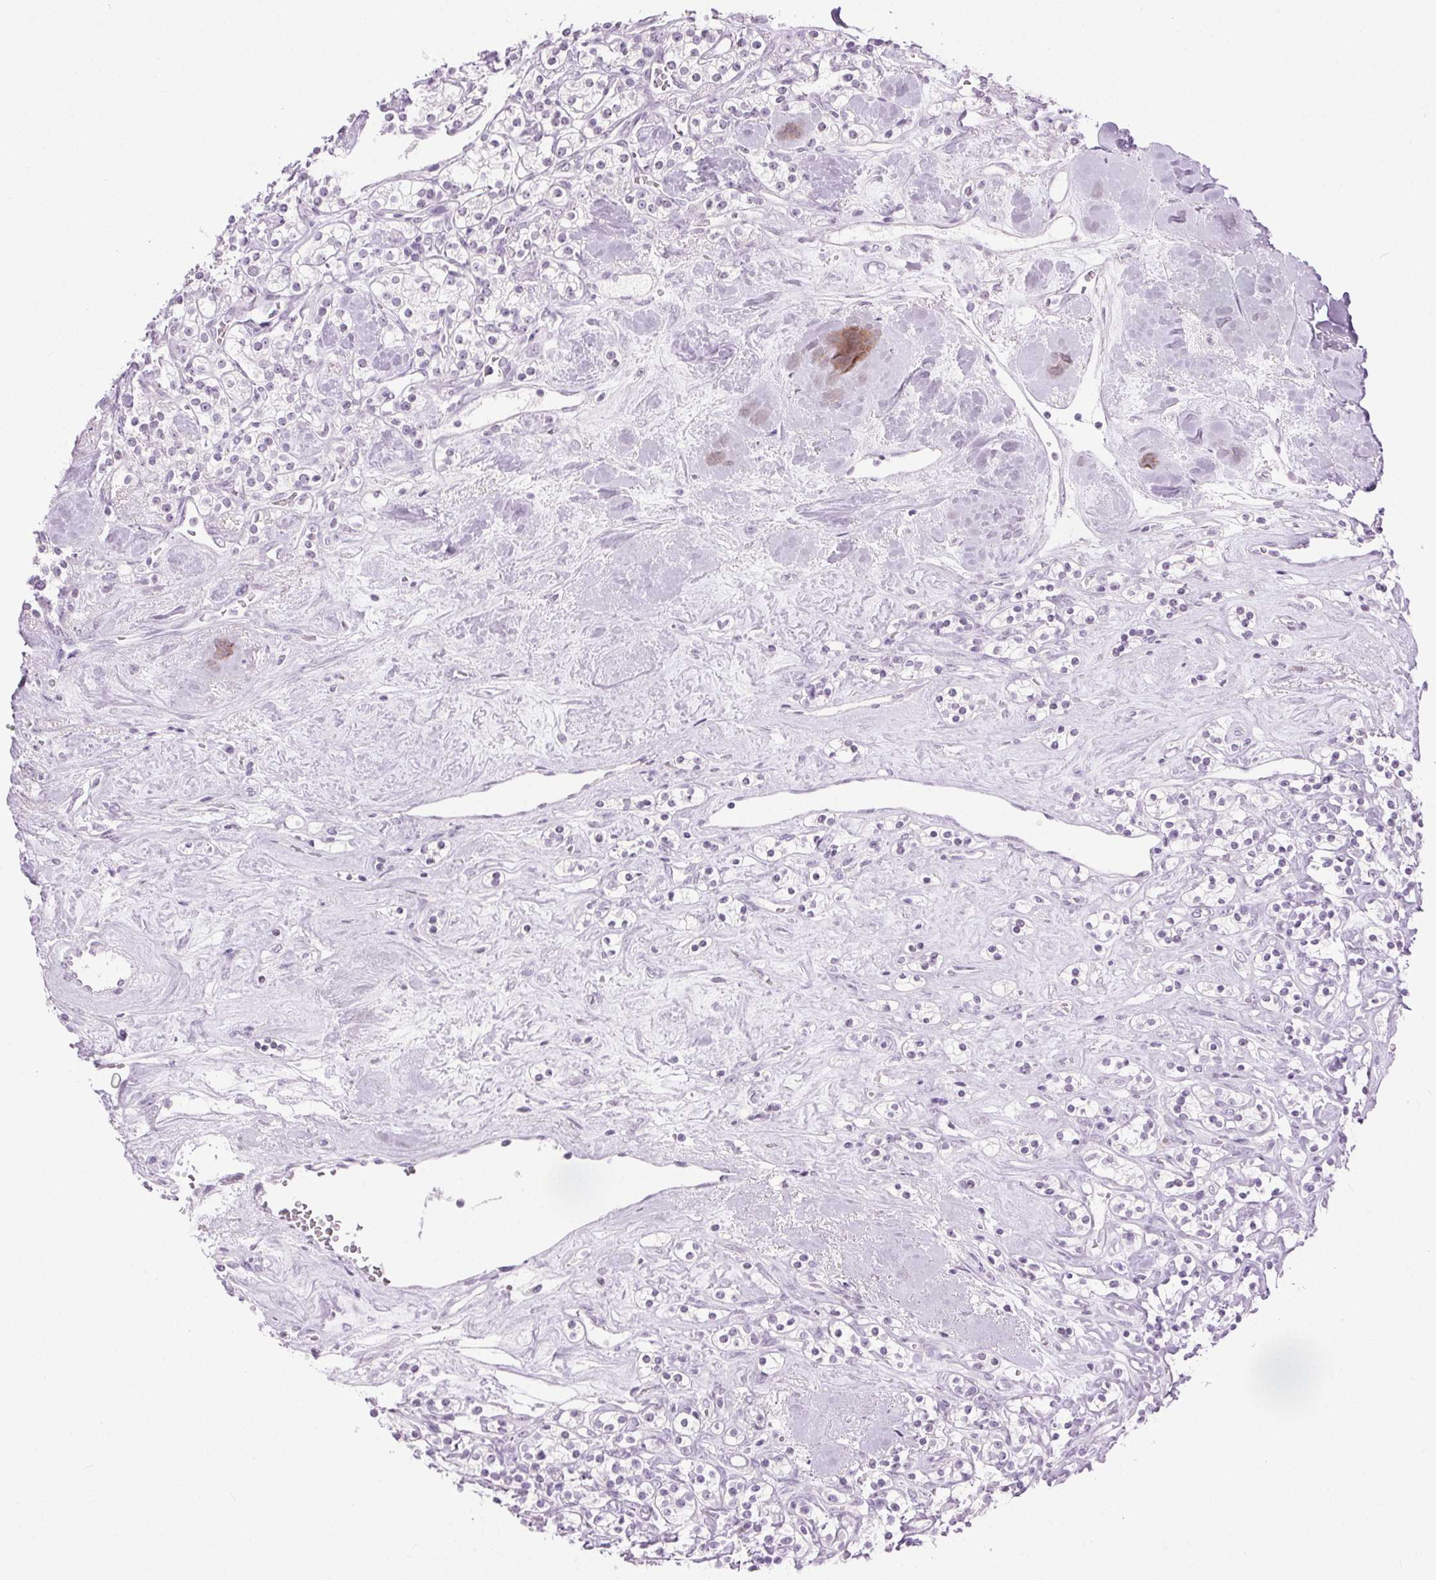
{"staining": {"intensity": "negative", "quantity": "none", "location": "none"}, "tissue": "renal cancer", "cell_type": "Tumor cells", "image_type": "cancer", "snomed": [{"axis": "morphology", "description": "Adenocarcinoma, NOS"}, {"axis": "topography", "description": "Kidney"}], "caption": "Renal adenocarcinoma was stained to show a protein in brown. There is no significant staining in tumor cells. (DAB immunohistochemistry (IHC), high magnification).", "gene": "BEND2", "patient": {"sex": "male", "age": 77}}